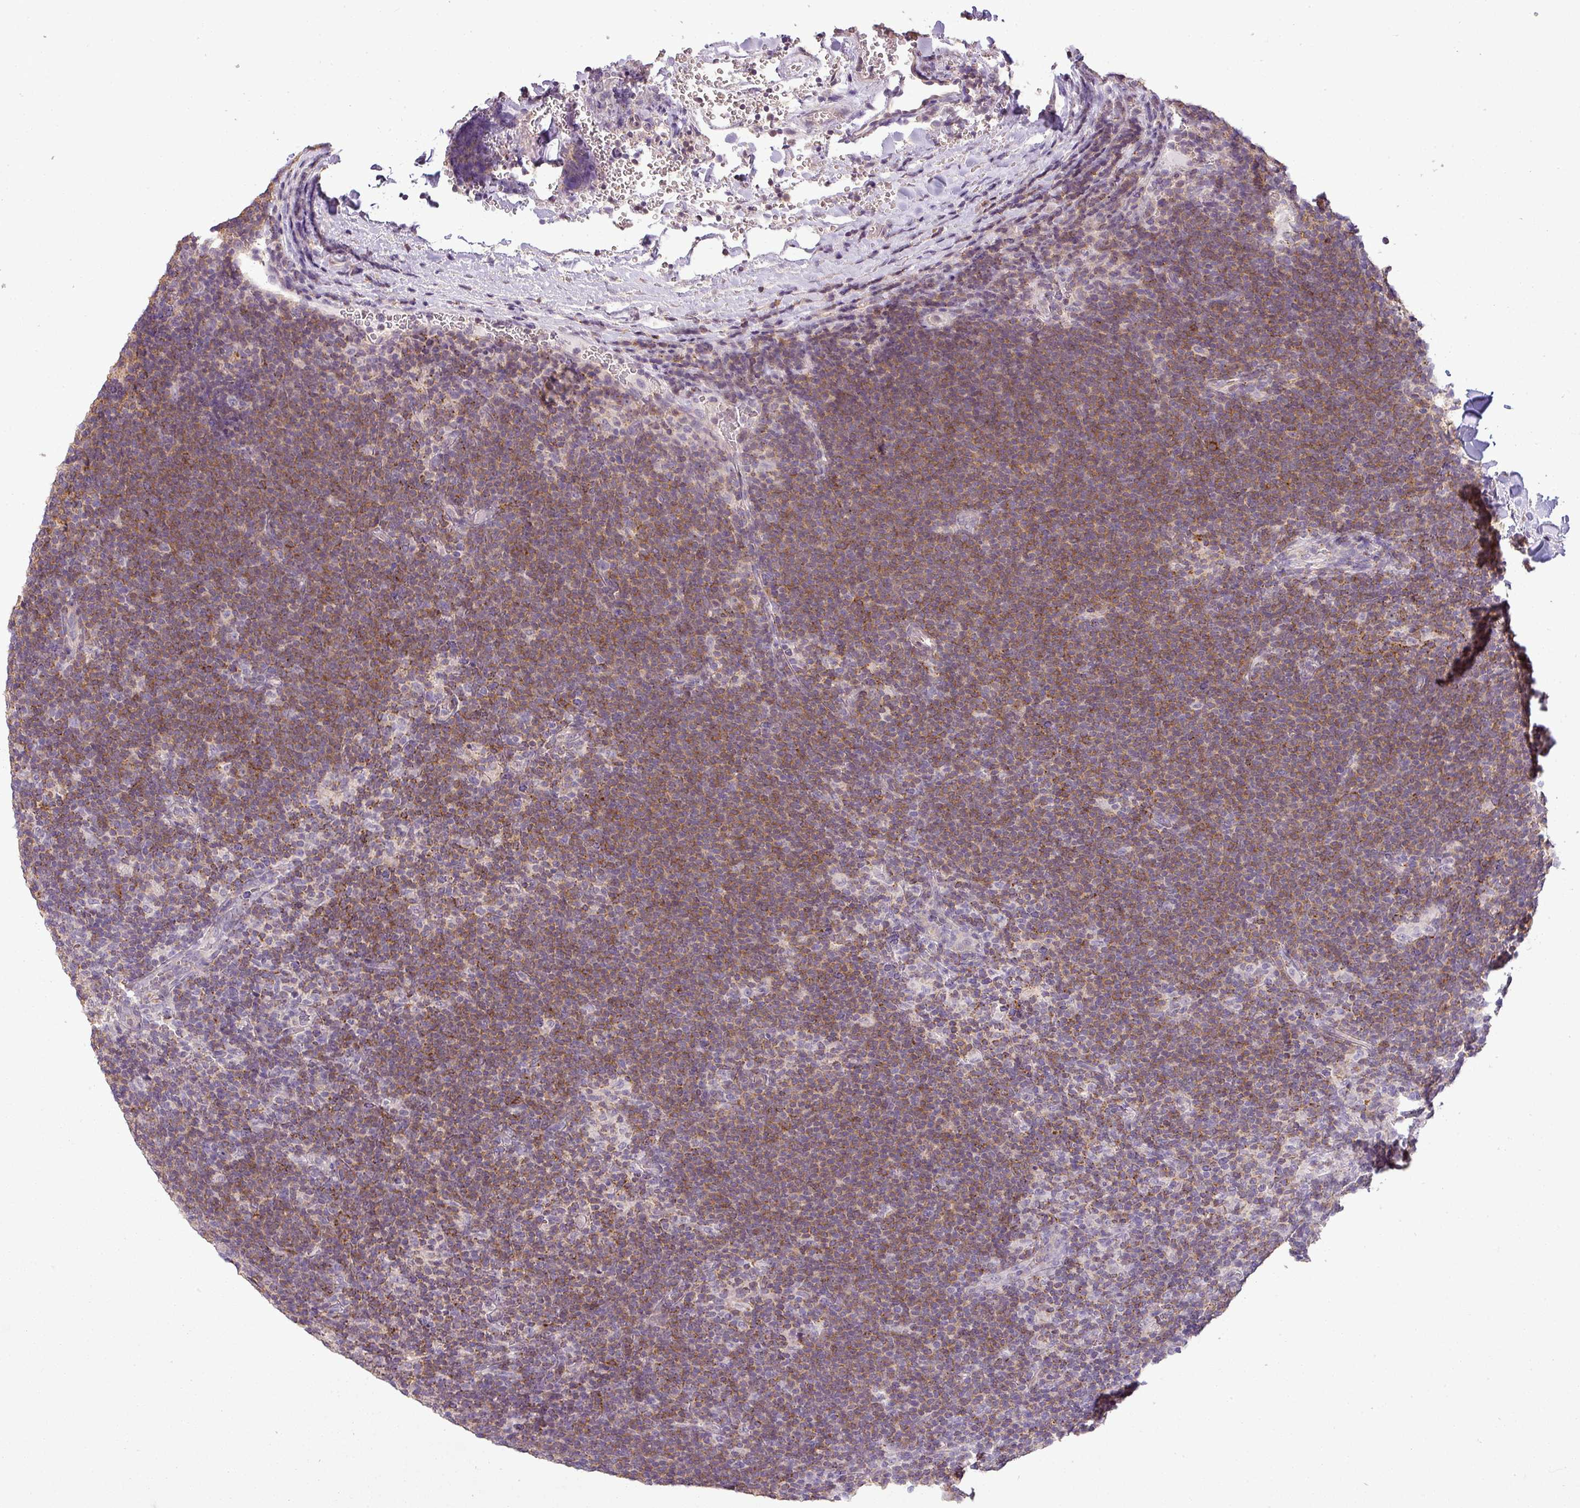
{"staining": {"intensity": "negative", "quantity": "none", "location": "none"}, "tissue": "lymphoma", "cell_type": "Tumor cells", "image_type": "cancer", "snomed": [{"axis": "morphology", "description": "Hodgkin's disease, NOS"}, {"axis": "topography", "description": "Lymph node"}], "caption": "Hodgkin's disease stained for a protein using immunohistochemistry shows no expression tumor cells.", "gene": "LY9", "patient": {"sex": "female", "age": 57}}